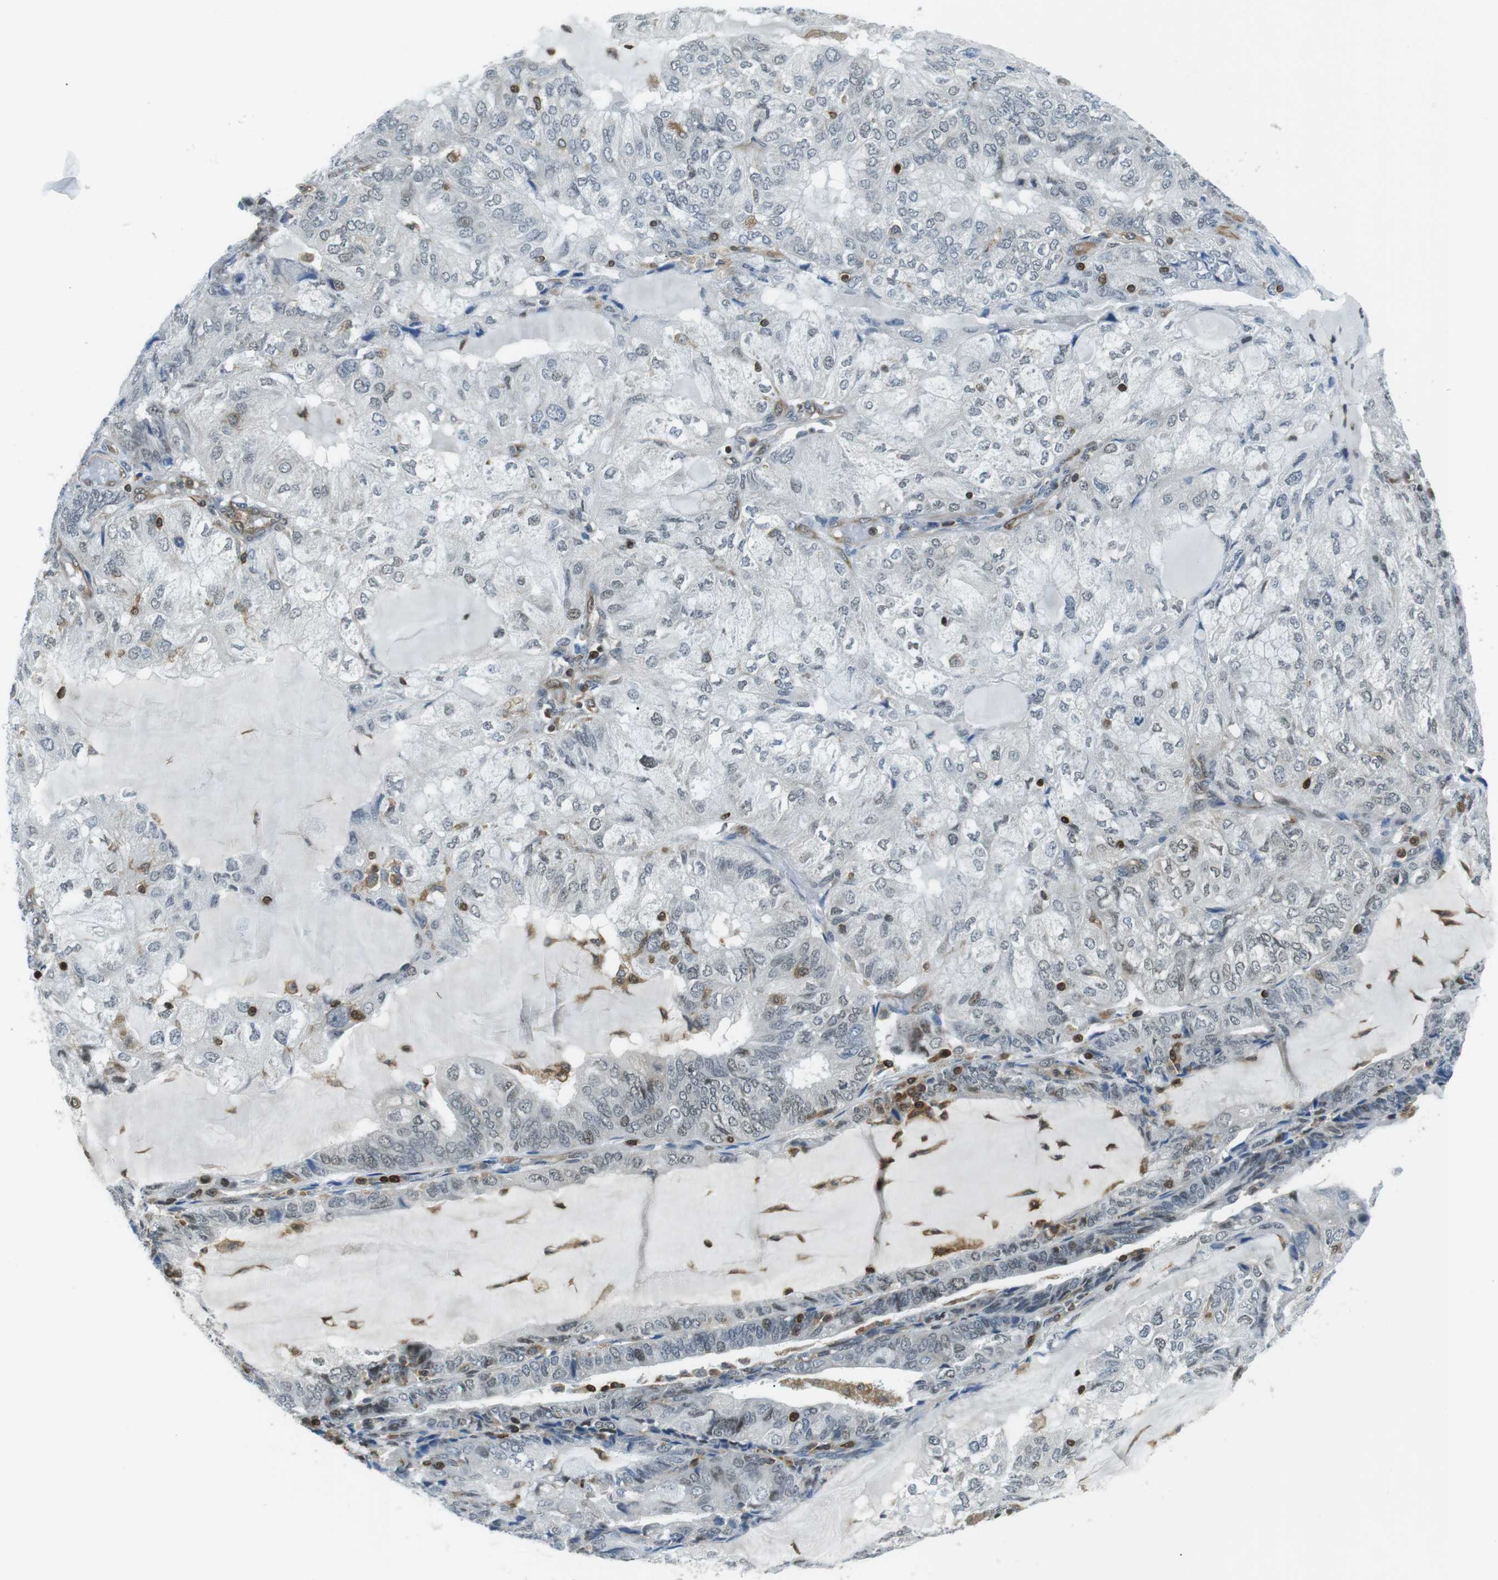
{"staining": {"intensity": "weak", "quantity": "<25%", "location": "nuclear"}, "tissue": "endometrial cancer", "cell_type": "Tumor cells", "image_type": "cancer", "snomed": [{"axis": "morphology", "description": "Adenocarcinoma, NOS"}, {"axis": "topography", "description": "Endometrium"}], "caption": "Tumor cells show no significant protein expression in endometrial cancer (adenocarcinoma).", "gene": "STK10", "patient": {"sex": "female", "age": 81}}